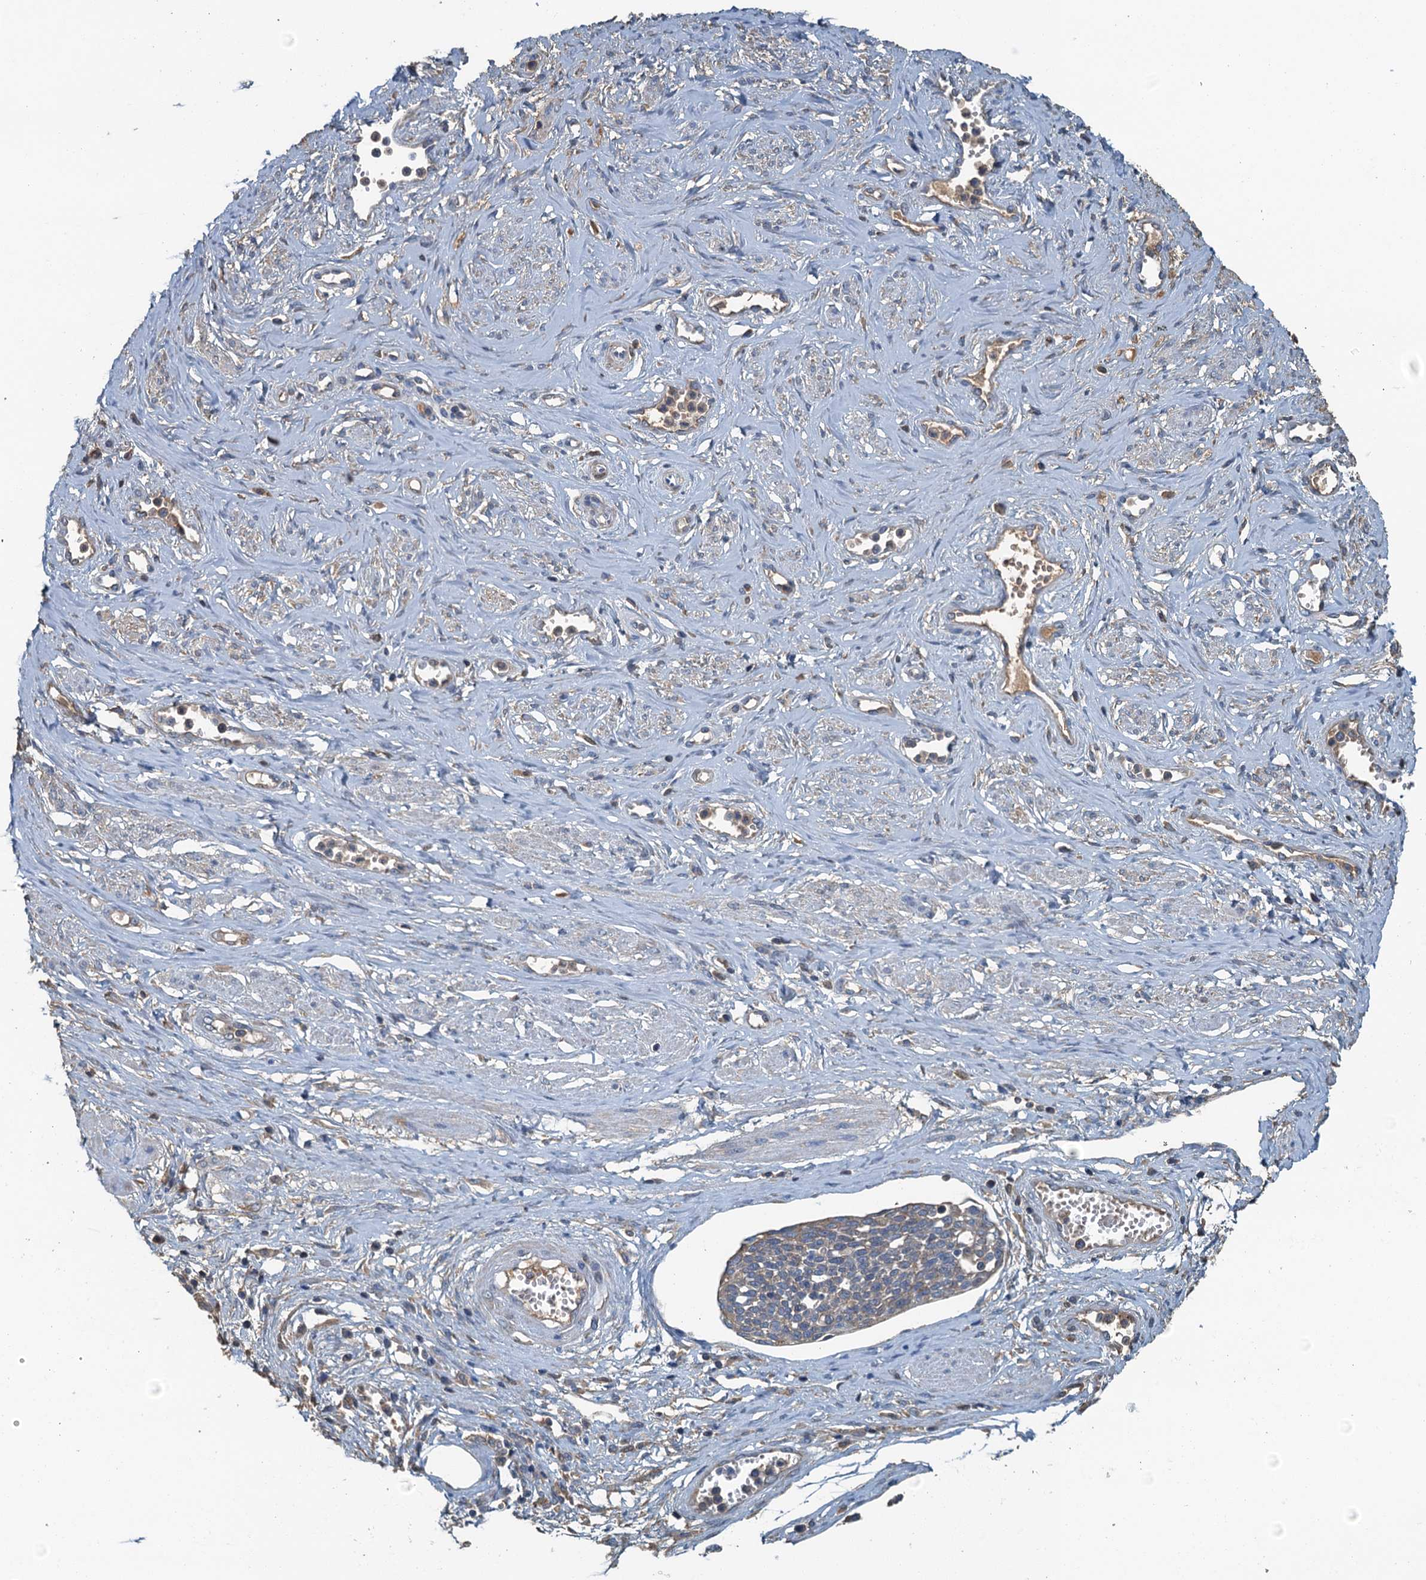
{"staining": {"intensity": "weak", "quantity": "25%-75%", "location": "cytoplasmic/membranous"}, "tissue": "cervical cancer", "cell_type": "Tumor cells", "image_type": "cancer", "snomed": [{"axis": "morphology", "description": "Squamous cell carcinoma, NOS"}, {"axis": "topography", "description": "Cervix"}], "caption": "Immunohistochemical staining of cervical squamous cell carcinoma exhibits low levels of weak cytoplasmic/membranous positivity in about 25%-75% of tumor cells.", "gene": "LSM14B", "patient": {"sex": "female", "age": 34}}